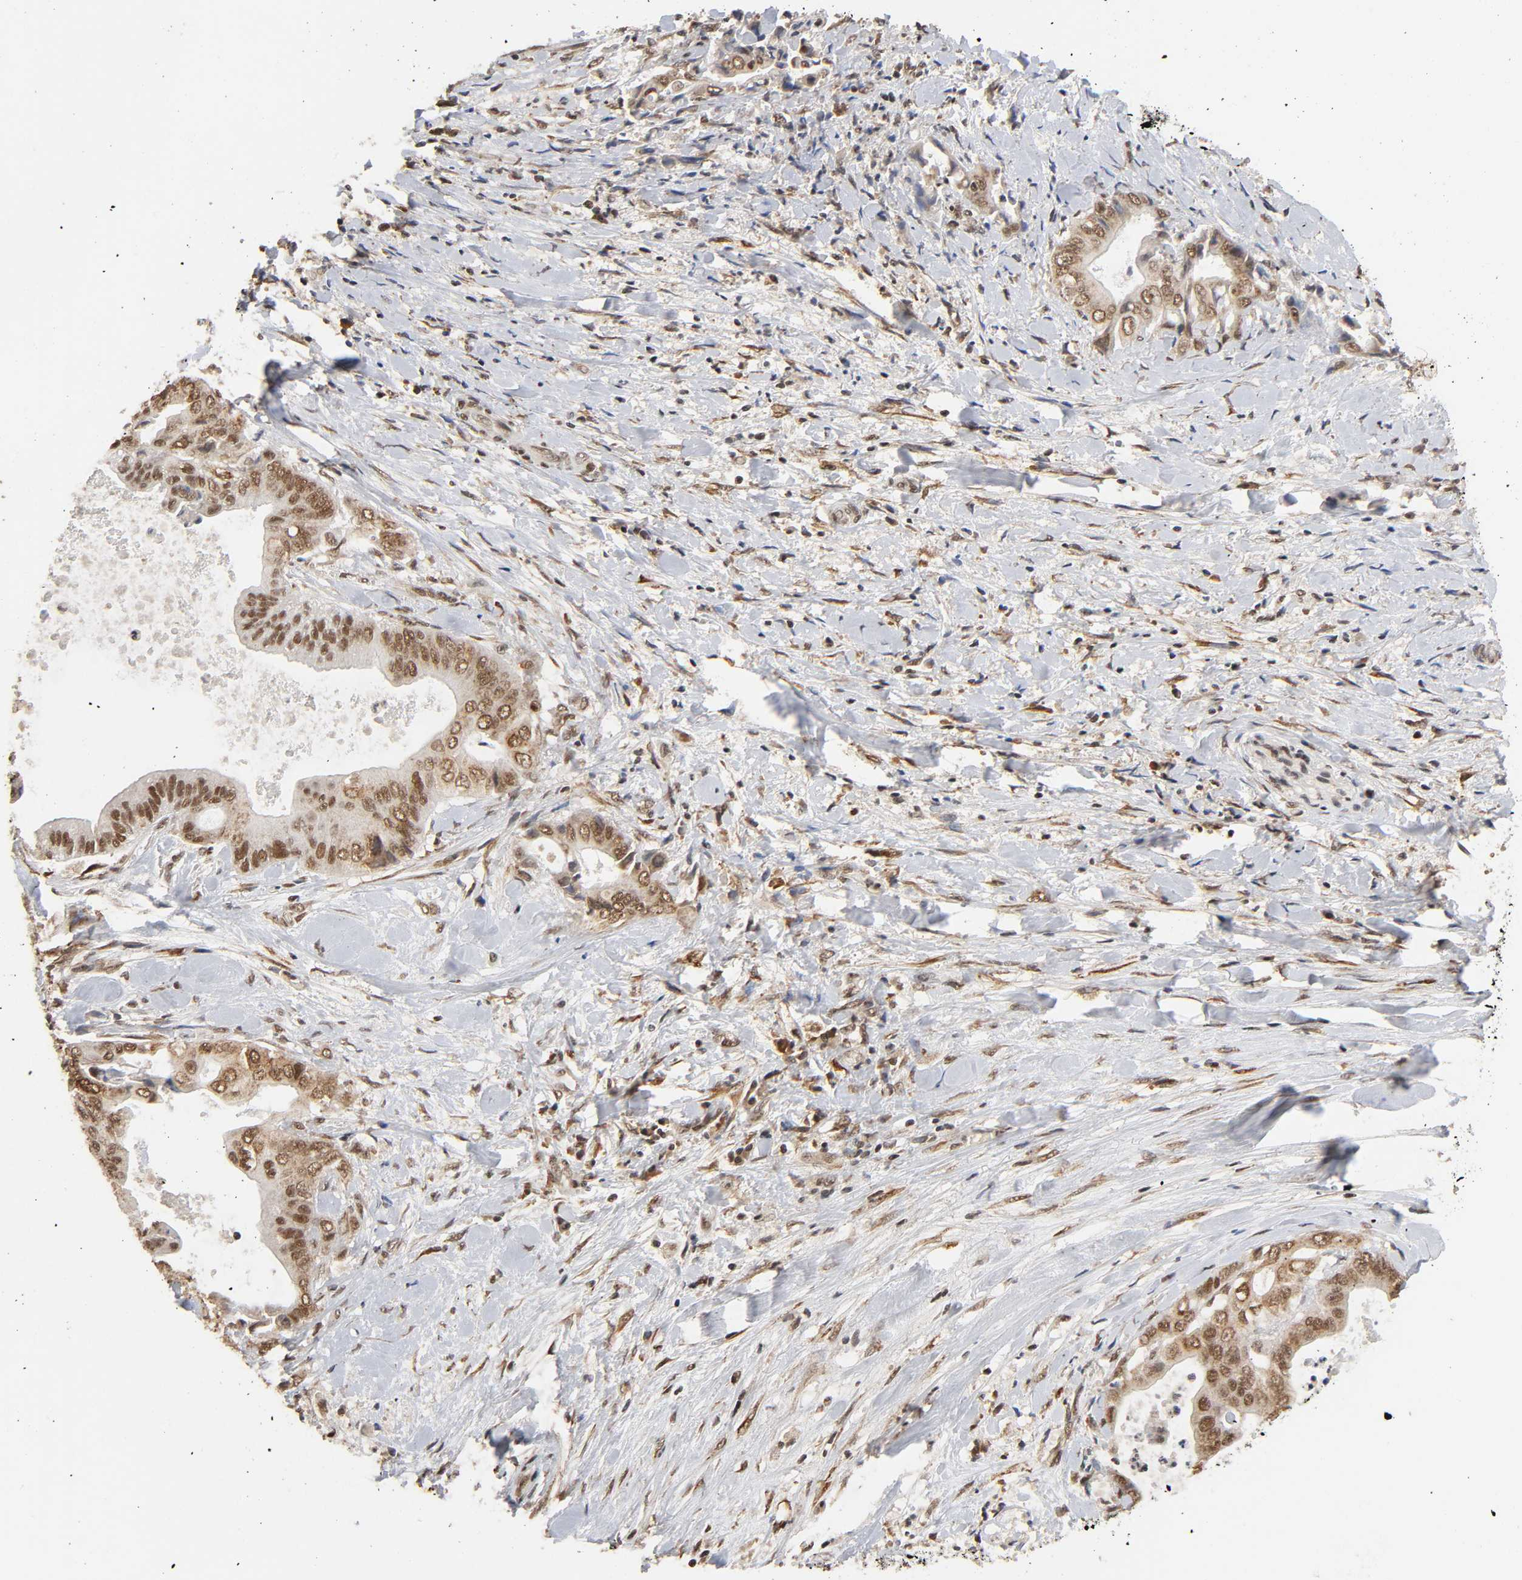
{"staining": {"intensity": "moderate", "quantity": ">75%", "location": "cytoplasmic/membranous,nuclear"}, "tissue": "liver cancer", "cell_type": "Tumor cells", "image_type": "cancer", "snomed": [{"axis": "morphology", "description": "Cholangiocarcinoma"}, {"axis": "topography", "description": "Liver"}], "caption": "This micrograph shows immunohistochemistry (IHC) staining of liver cholangiocarcinoma, with medium moderate cytoplasmic/membranous and nuclear staining in approximately >75% of tumor cells.", "gene": "ZNF384", "patient": {"sex": "male", "age": 58}}